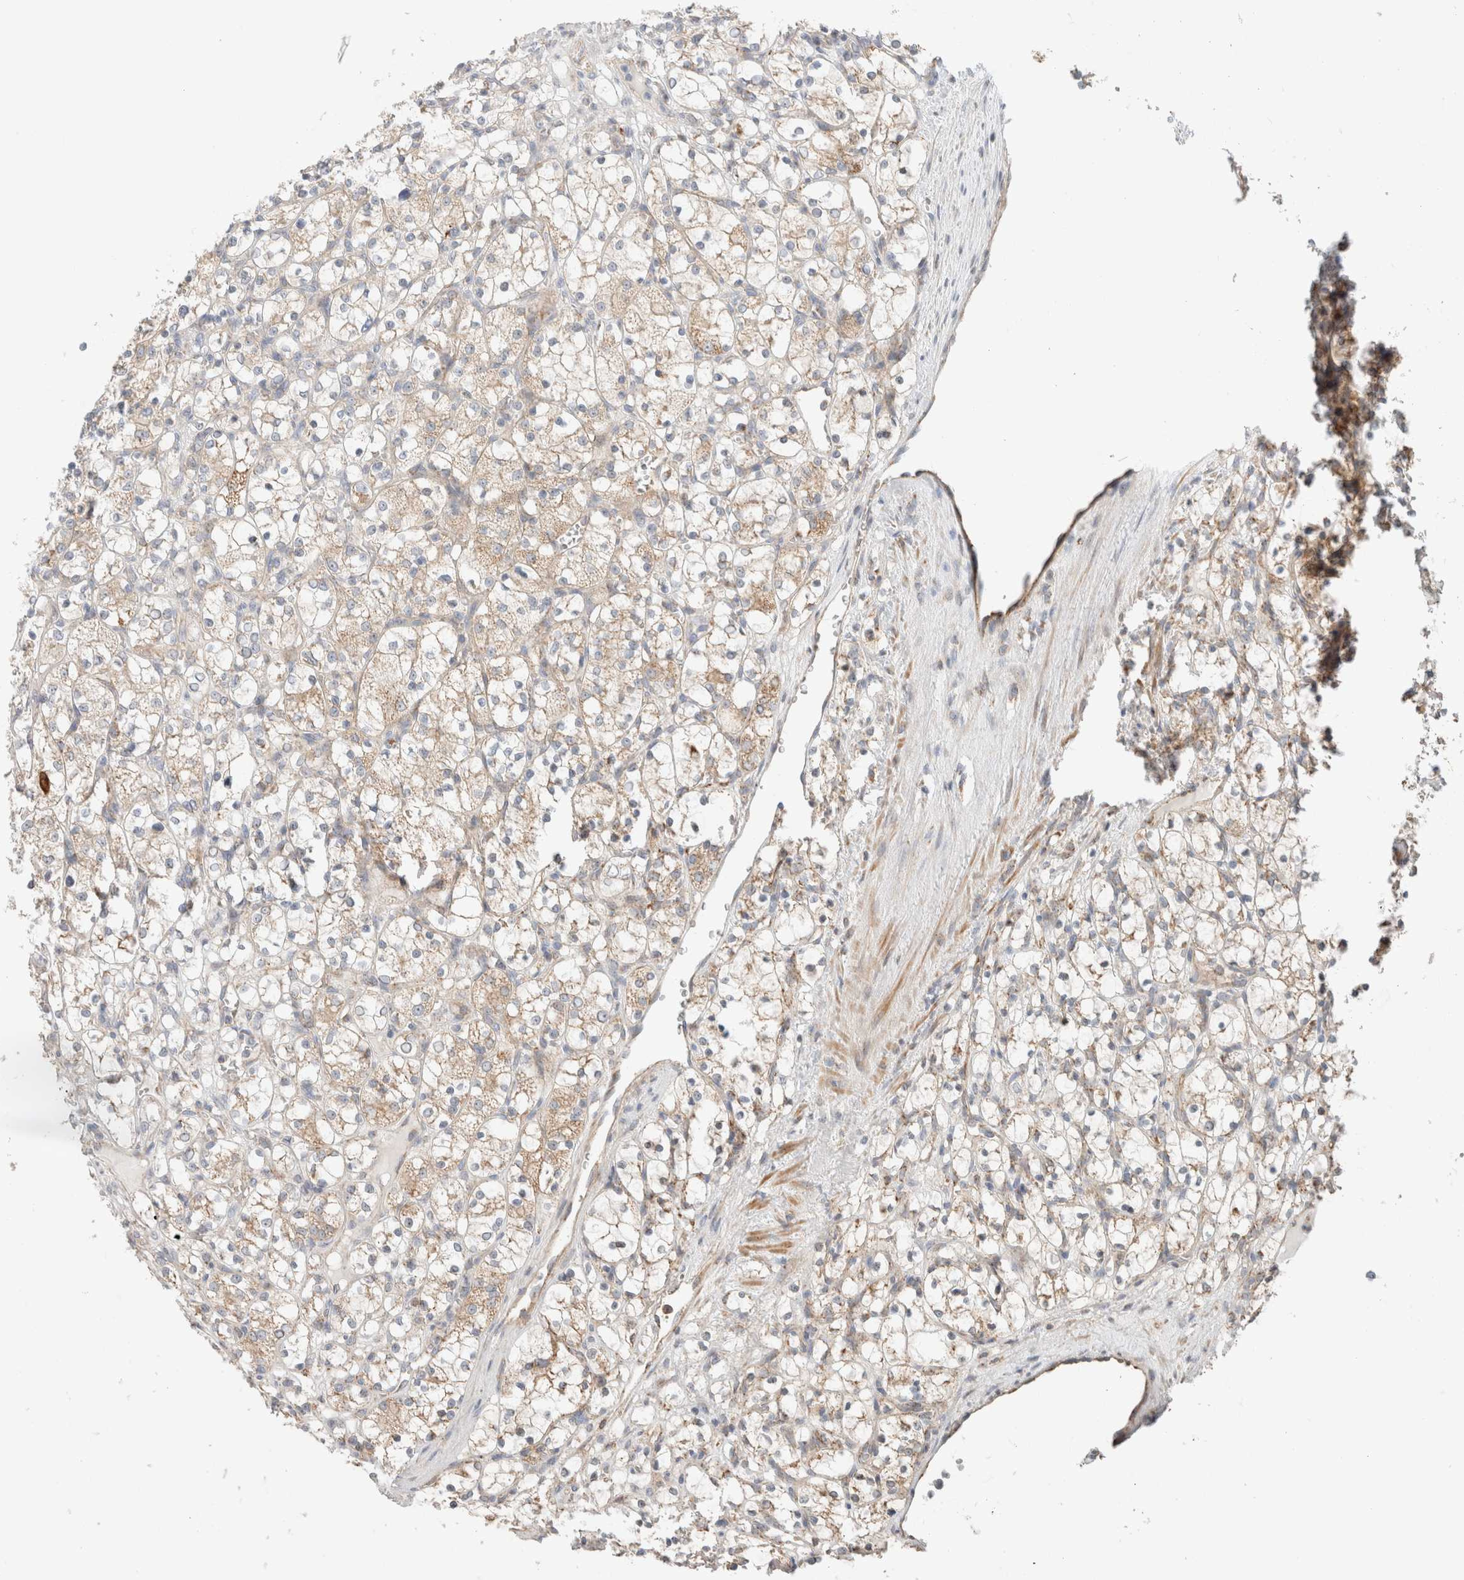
{"staining": {"intensity": "moderate", "quantity": ">75%", "location": "cytoplasmic/membranous"}, "tissue": "renal cancer", "cell_type": "Tumor cells", "image_type": "cancer", "snomed": [{"axis": "morphology", "description": "Adenocarcinoma, NOS"}, {"axis": "topography", "description": "Kidney"}], "caption": "The micrograph shows staining of adenocarcinoma (renal), revealing moderate cytoplasmic/membranous protein staining (brown color) within tumor cells.", "gene": "MRM3", "patient": {"sex": "female", "age": 69}}